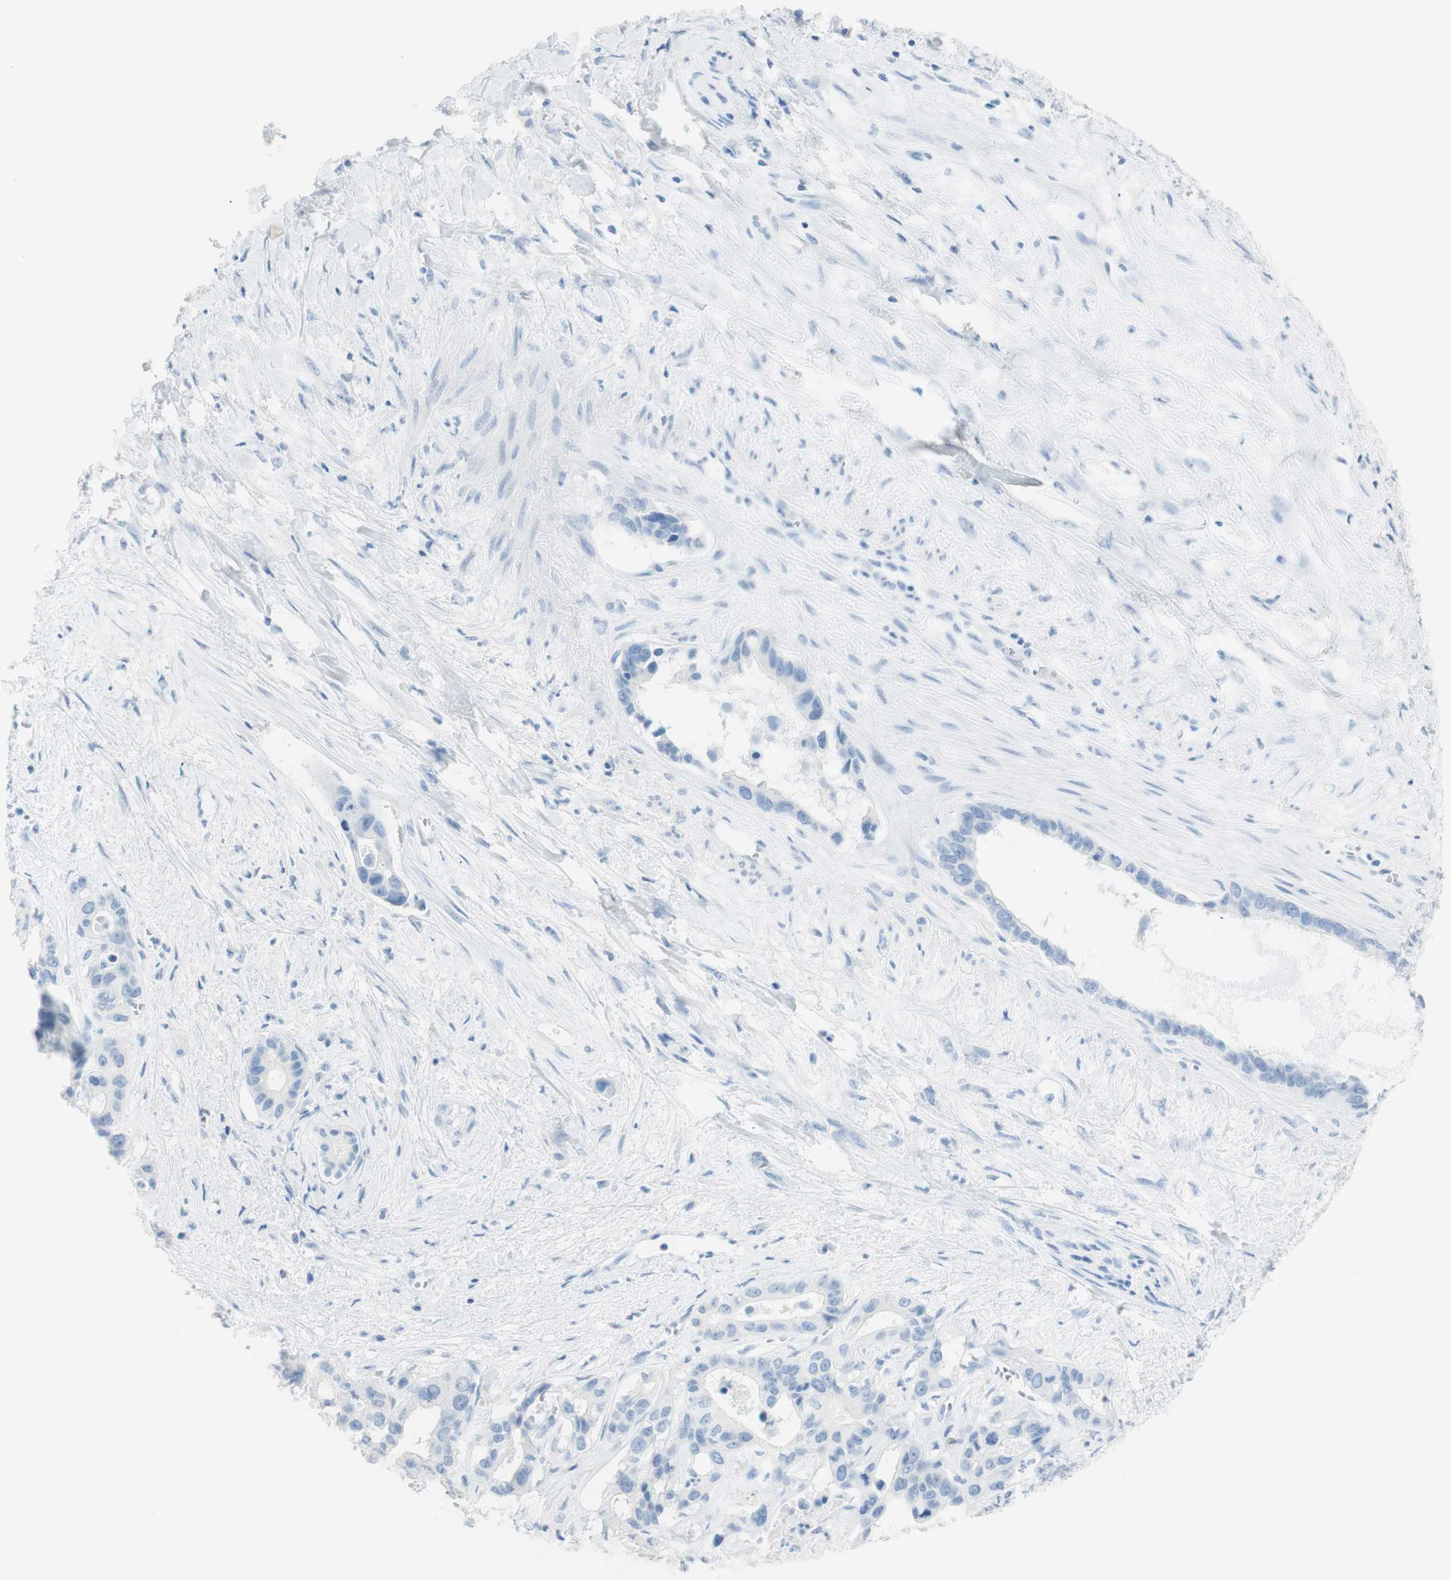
{"staining": {"intensity": "negative", "quantity": "none", "location": "none"}, "tissue": "liver cancer", "cell_type": "Tumor cells", "image_type": "cancer", "snomed": [{"axis": "morphology", "description": "Cholangiocarcinoma"}, {"axis": "topography", "description": "Liver"}], "caption": "Protein analysis of liver cholangiocarcinoma exhibits no significant staining in tumor cells.", "gene": "TPO", "patient": {"sex": "female", "age": 65}}